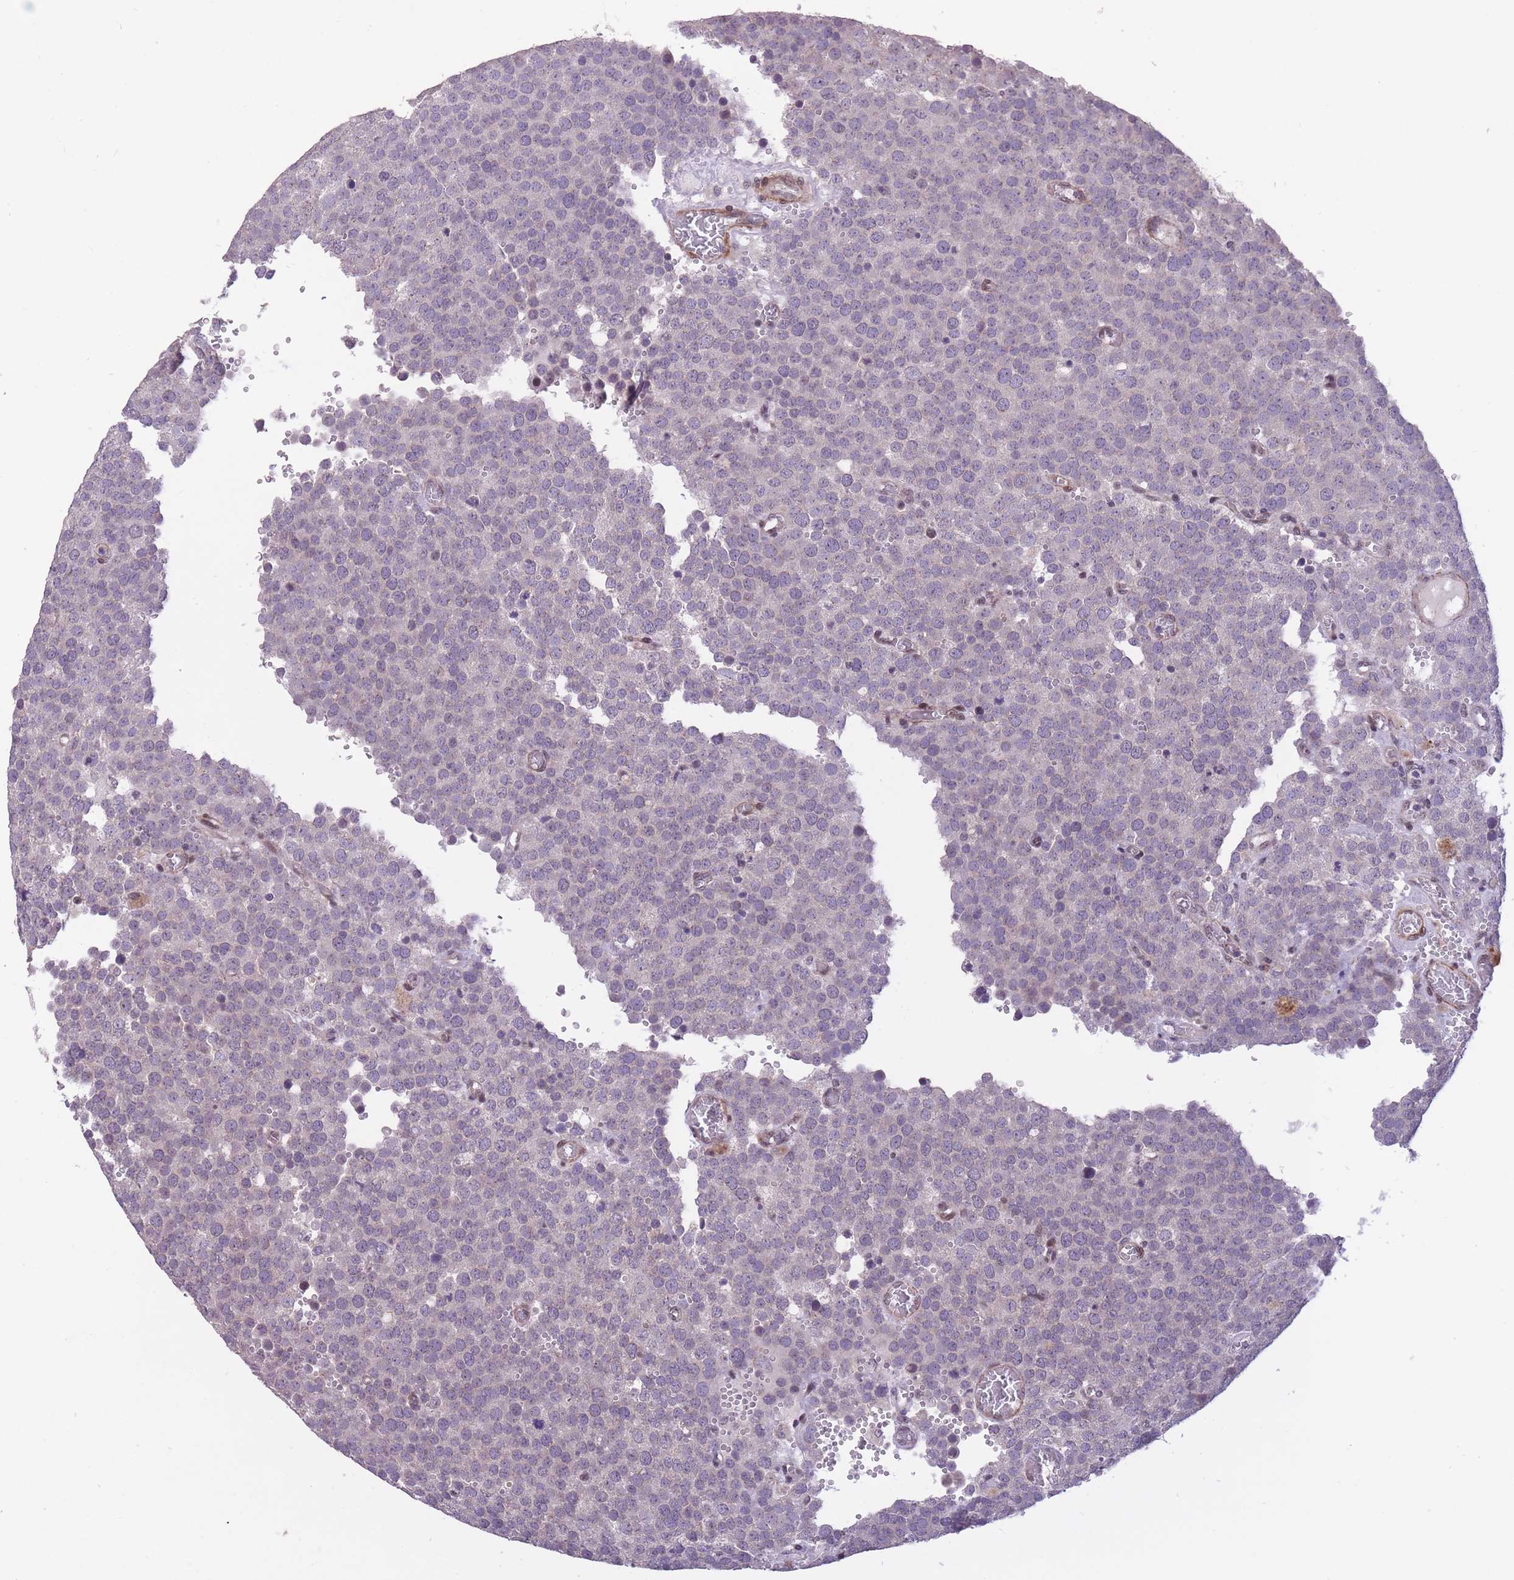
{"staining": {"intensity": "negative", "quantity": "none", "location": "none"}, "tissue": "testis cancer", "cell_type": "Tumor cells", "image_type": "cancer", "snomed": [{"axis": "morphology", "description": "Normal tissue, NOS"}, {"axis": "morphology", "description": "Seminoma, NOS"}, {"axis": "topography", "description": "Testis"}], "caption": "The histopathology image exhibits no significant positivity in tumor cells of testis seminoma.", "gene": "CBX6", "patient": {"sex": "male", "age": 71}}